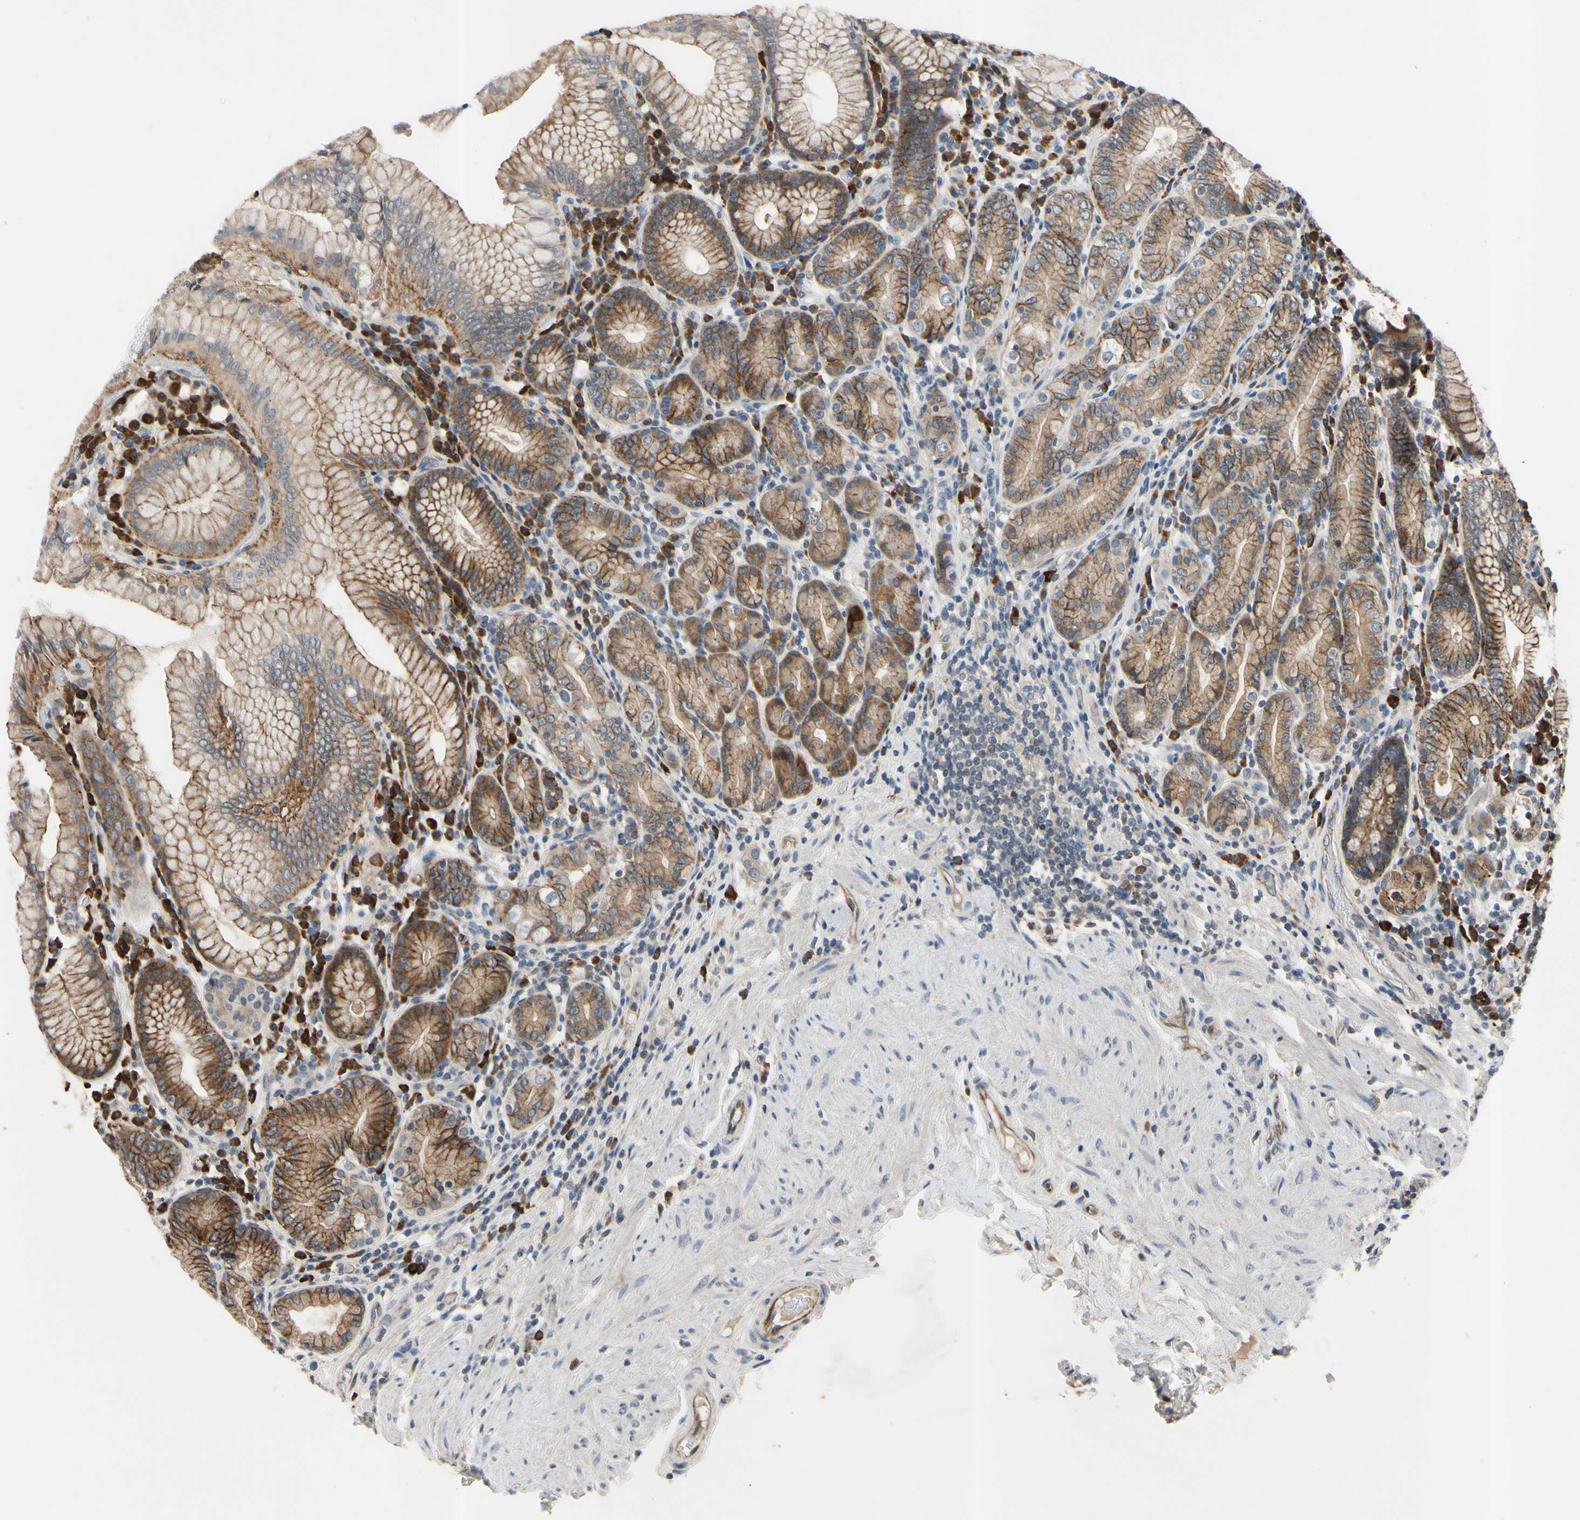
{"staining": {"intensity": "moderate", "quantity": ">75%", "location": "cytoplasmic/membranous"}, "tissue": "stomach", "cell_type": "Glandular cells", "image_type": "normal", "snomed": [{"axis": "morphology", "description": "Normal tissue, NOS"}, {"axis": "topography", "description": "Stomach, lower"}], "caption": "Benign stomach demonstrates moderate cytoplasmic/membranous expression in approximately >75% of glandular cells (Brightfield microscopy of DAB IHC at high magnification)..", "gene": "XIAP", "patient": {"sex": "female", "age": 76}}